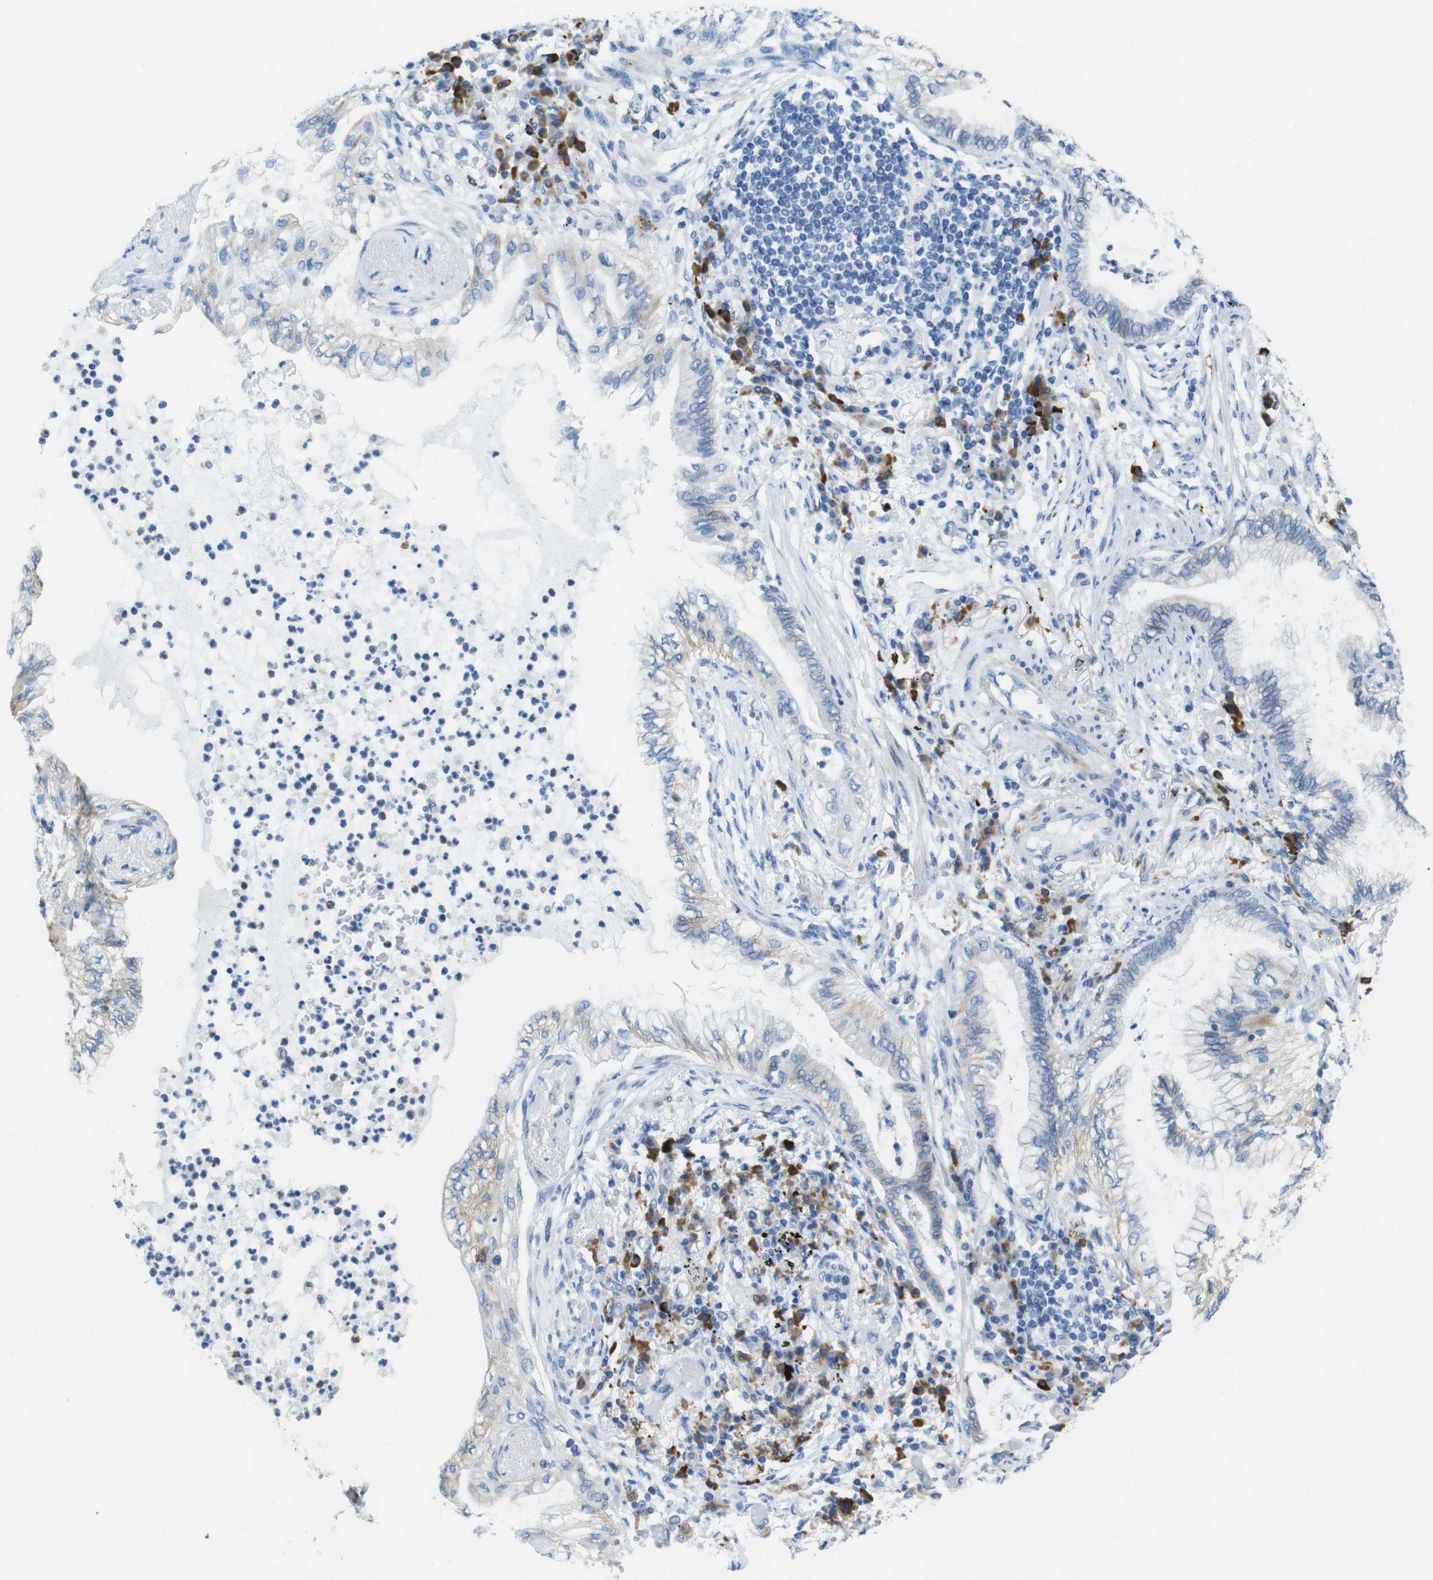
{"staining": {"intensity": "weak", "quantity": "<25%", "location": "cytoplasmic/membranous"}, "tissue": "lung cancer", "cell_type": "Tumor cells", "image_type": "cancer", "snomed": [{"axis": "morphology", "description": "Normal tissue, NOS"}, {"axis": "morphology", "description": "Adenocarcinoma, NOS"}, {"axis": "topography", "description": "Bronchus"}, {"axis": "topography", "description": "Lung"}], "caption": "DAB (3,3'-diaminobenzidine) immunohistochemical staining of human lung cancer demonstrates no significant expression in tumor cells.", "gene": "CLMN", "patient": {"sex": "female", "age": 70}}